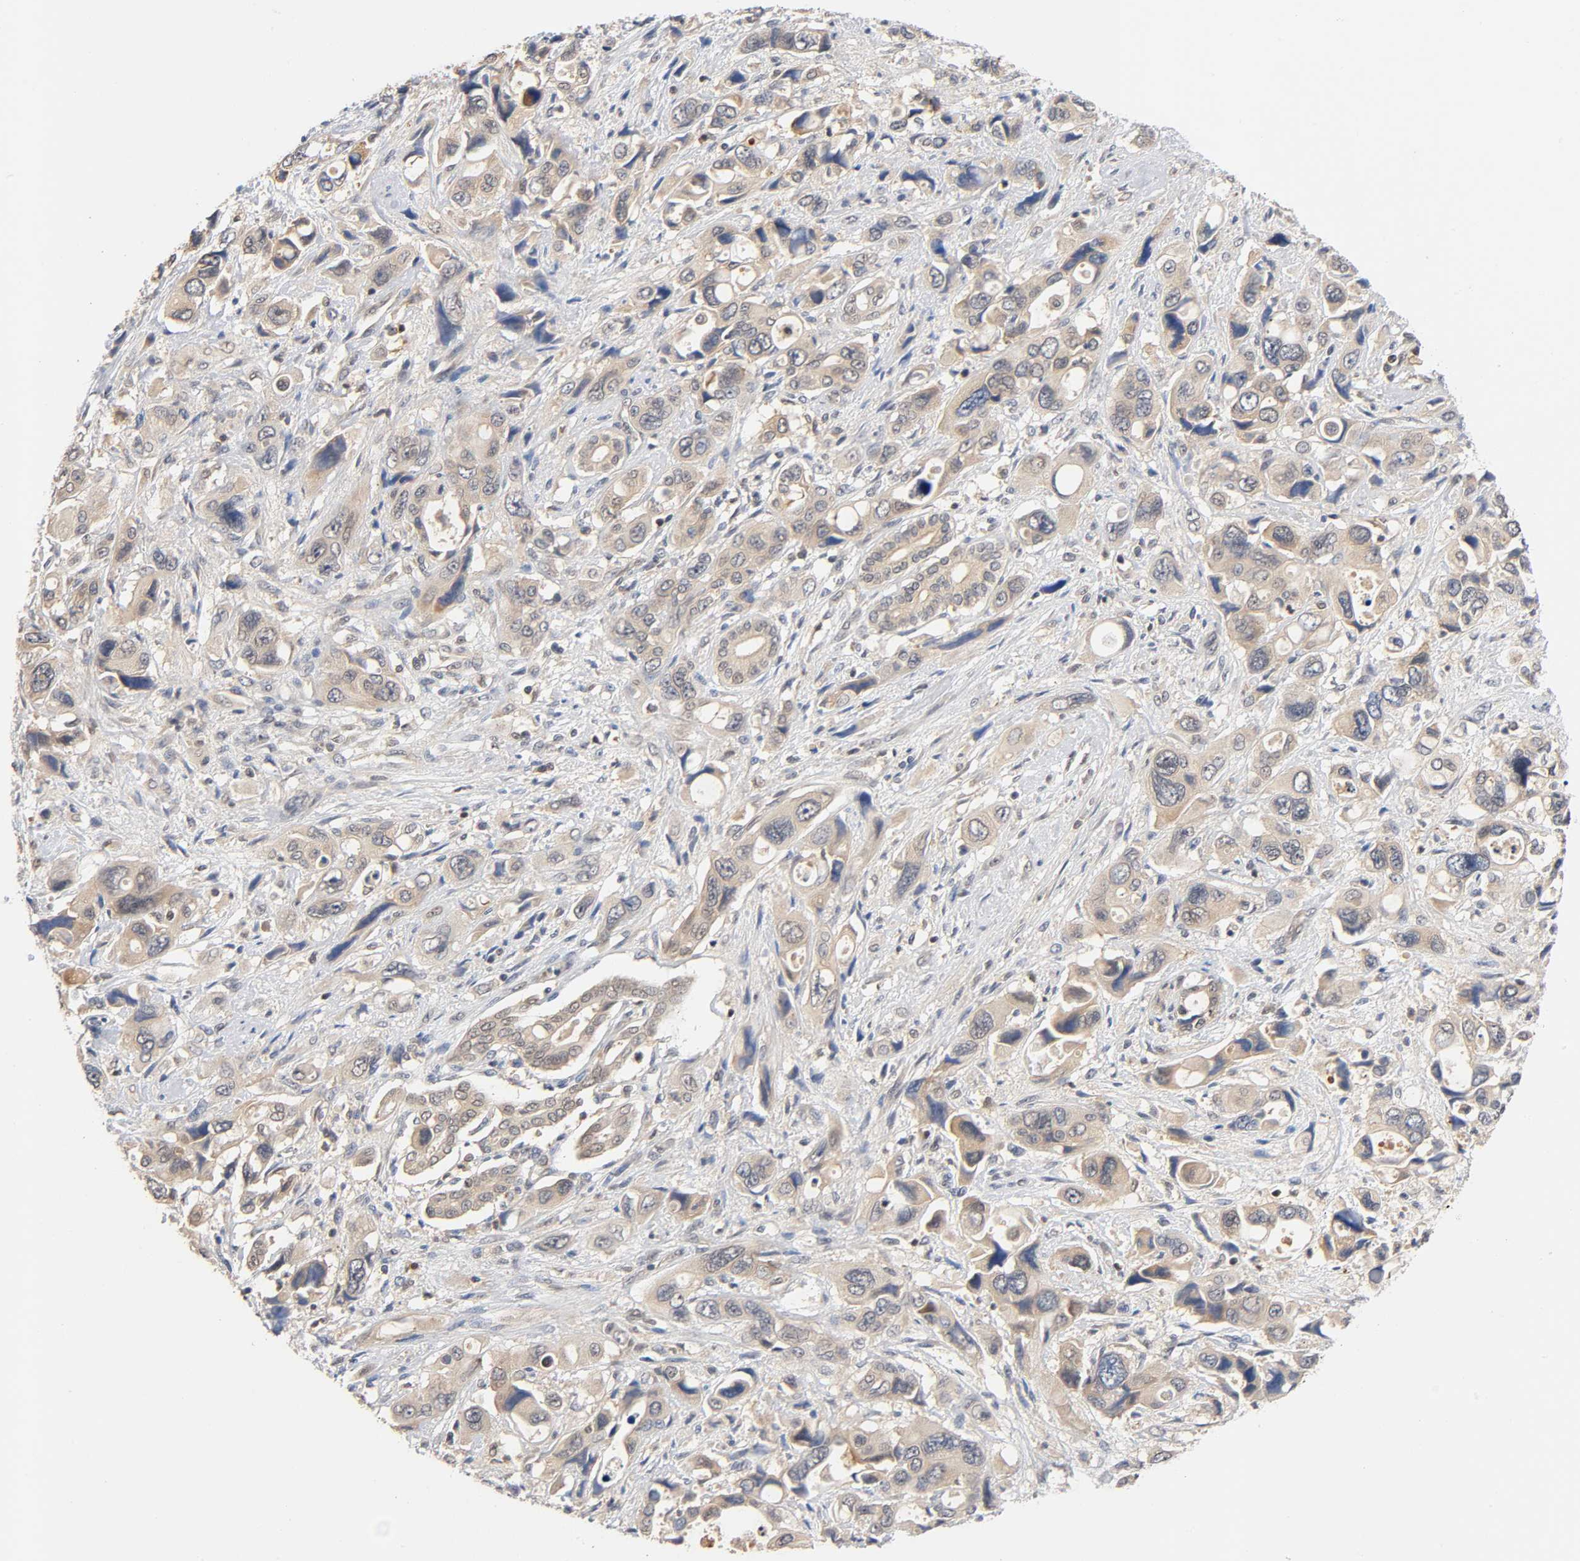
{"staining": {"intensity": "weak", "quantity": ">75%", "location": "cytoplasmic/membranous"}, "tissue": "pancreatic cancer", "cell_type": "Tumor cells", "image_type": "cancer", "snomed": [{"axis": "morphology", "description": "Adenocarcinoma, NOS"}, {"axis": "topography", "description": "Pancreas"}], "caption": "Tumor cells display weak cytoplasmic/membranous staining in about >75% of cells in adenocarcinoma (pancreatic).", "gene": "PRKAB1", "patient": {"sex": "male", "age": 46}}